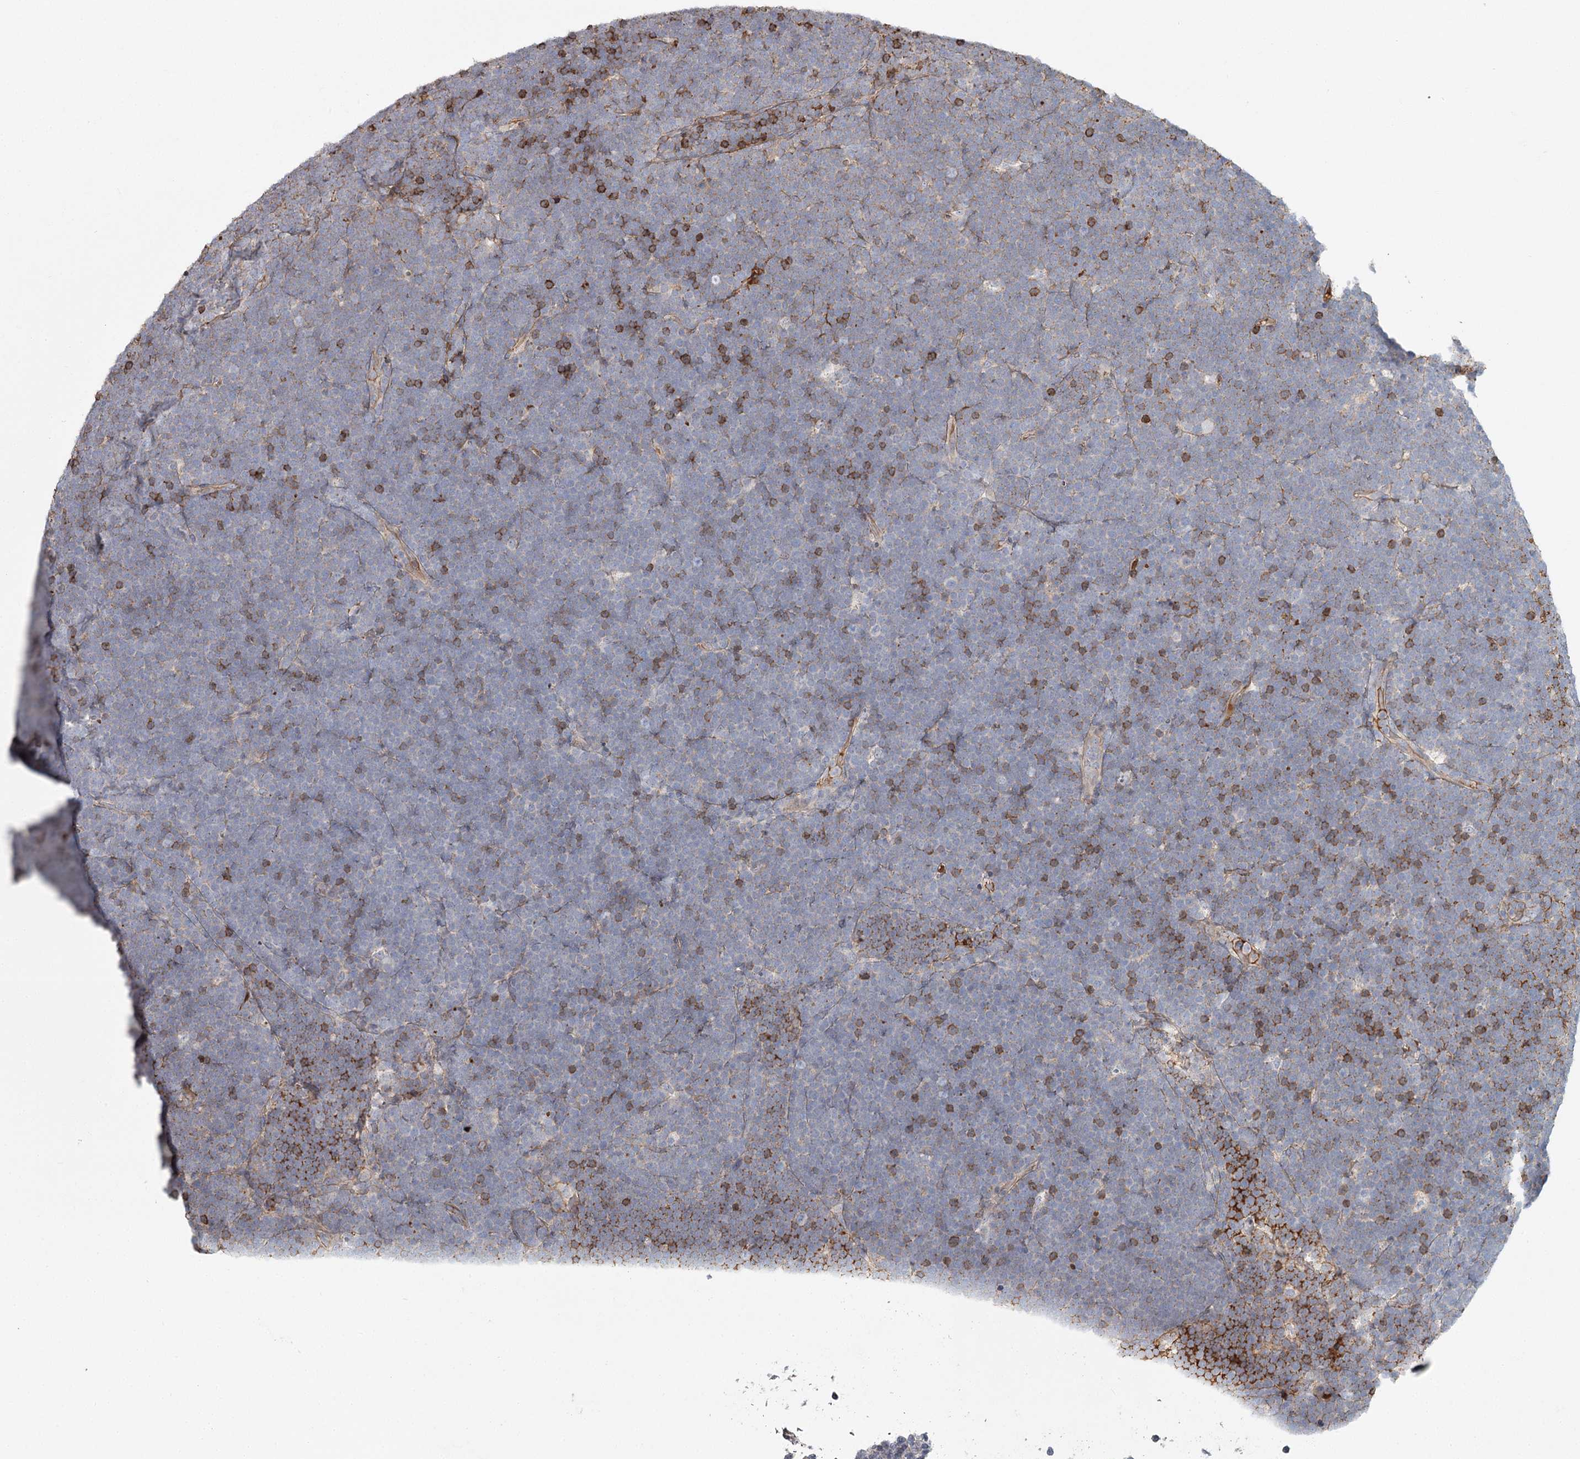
{"staining": {"intensity": "moderate", "quantity": "<25%", "location": "cytoplasmic/membranous"}, "tissue": "lymphoma", "cell_type": "Tumor cells", "image_type": "cancer", "snomed": [{"axis": "morphology", "description": "Malignant lymphoma, non-Hodgkin's type, High grade"}, {"axis": "topography", "description": "Lymph node"}], "caption": "The photomicrograph demonstrates staining of malignant lymphoma, non-Hodgkin's type (high-grade), revealing moderate cytoplasmic/membranous protein staining (brown color) within tumor cells.", "gene": "DHRS9", "patient": {"sex": "male", "age": 13}}